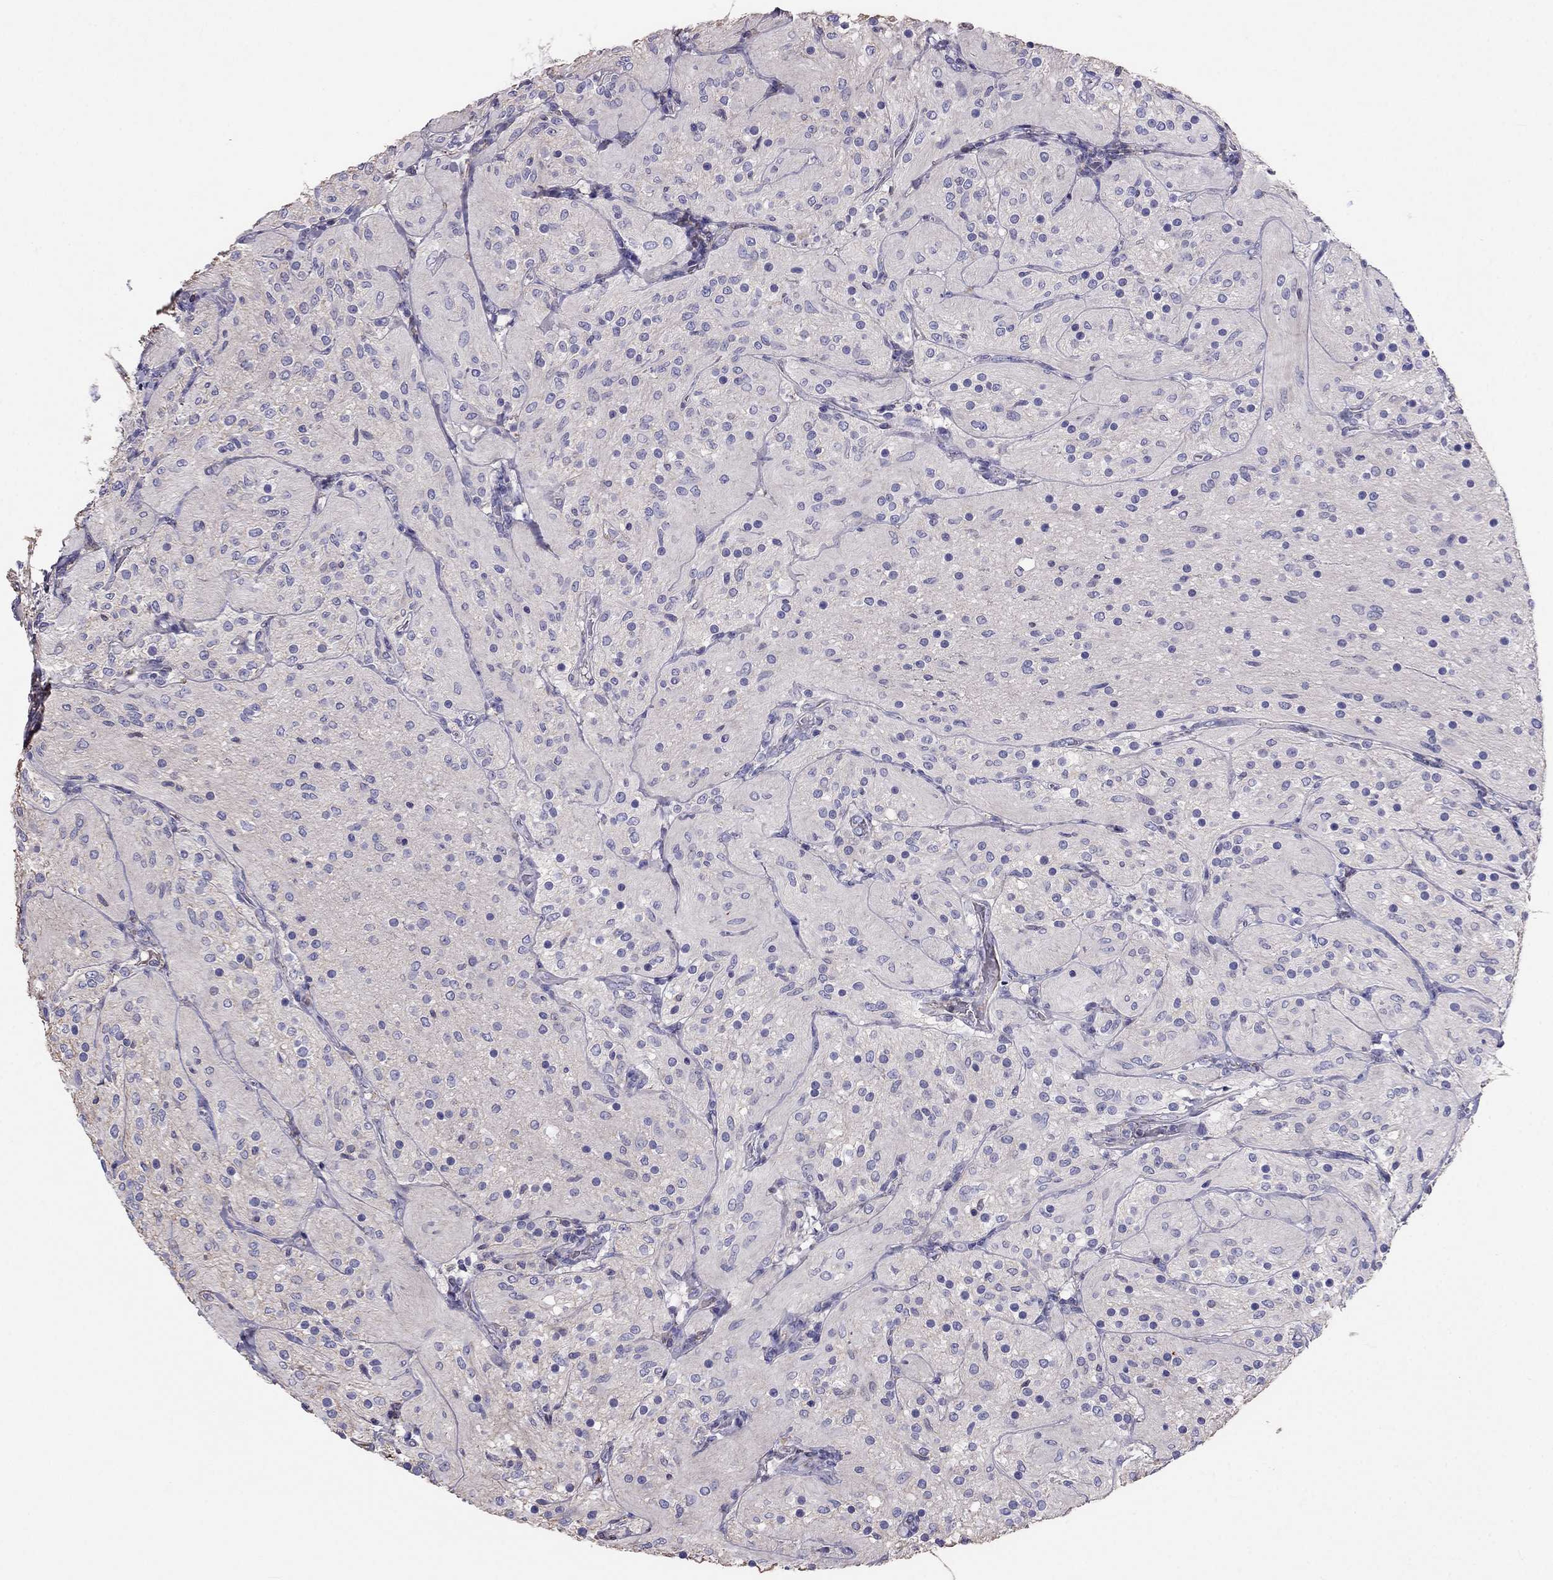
{"staining": {"intensity": "negative", "quantity": "none", "location": "none"}, "tissue": "glioma", "cell_type": "Tumor cells", "image_type": "cancer", "snomed": [{"axis": "morphology", "description": "Glioma, malignant, Low grade"}, {"axis": "topography", "description": "Brain"}], "caption": "The IHC histopathology image has no significant staining in tumor cells of low-grade glioma (malignant) tissue.", "gene": "TBC1D21", "patient": {"sex": "male", "age": 3}}